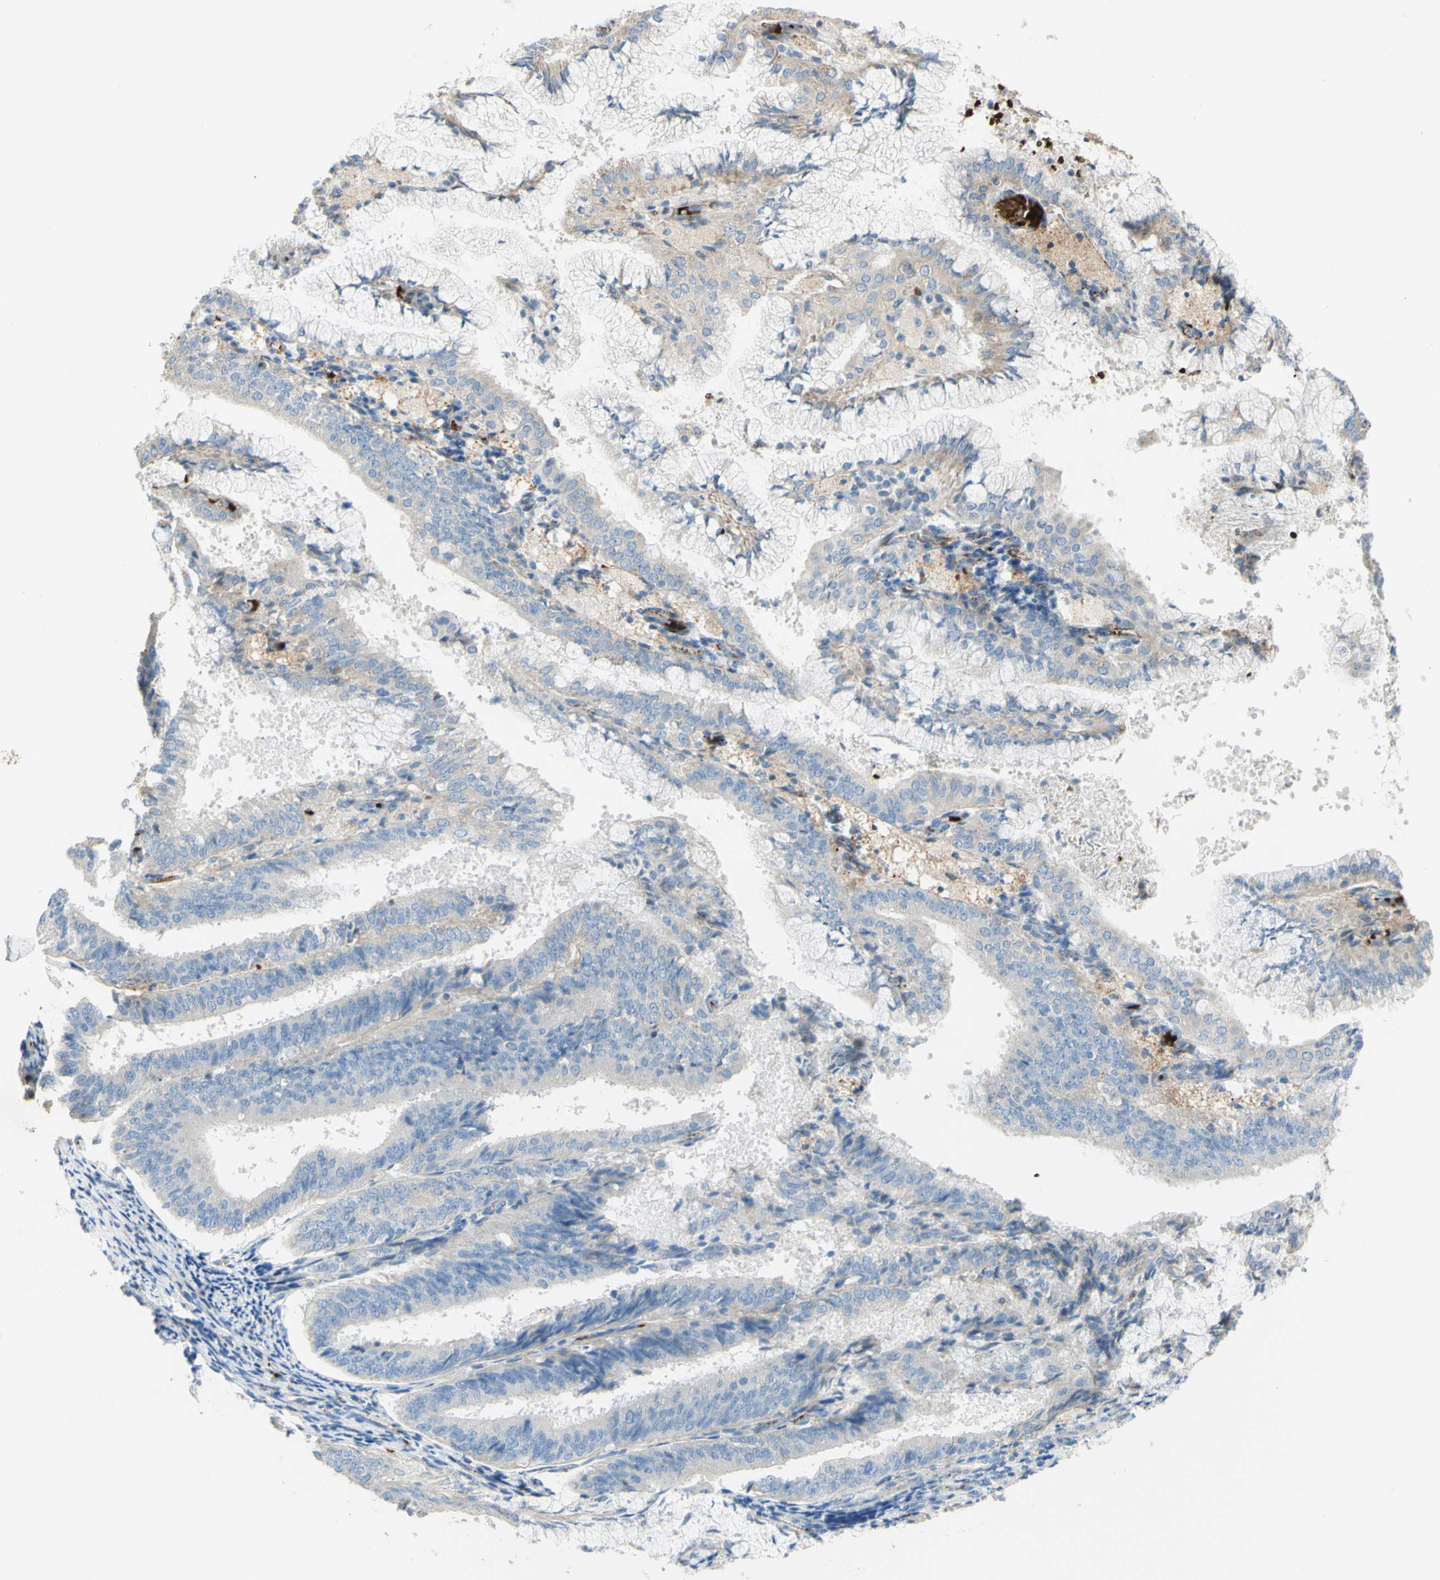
{"staining": {"intensity": "negative", "quantity": "none", "location": "none"}, "tissue": "endometrial cancer", "cell_type": "Tumor cells", "image_type": "cancer", "snomed": [{"axis": "morphology", "description": "Adenocarcinoma, NOS"}, {"axis": "topography", "description": "Endometrium"}], "caption": "Tumor cells are negative for protein expression in human endometrial cancer.", "gene": "GAN", "patient": {"sex": "female", "age": 63}}